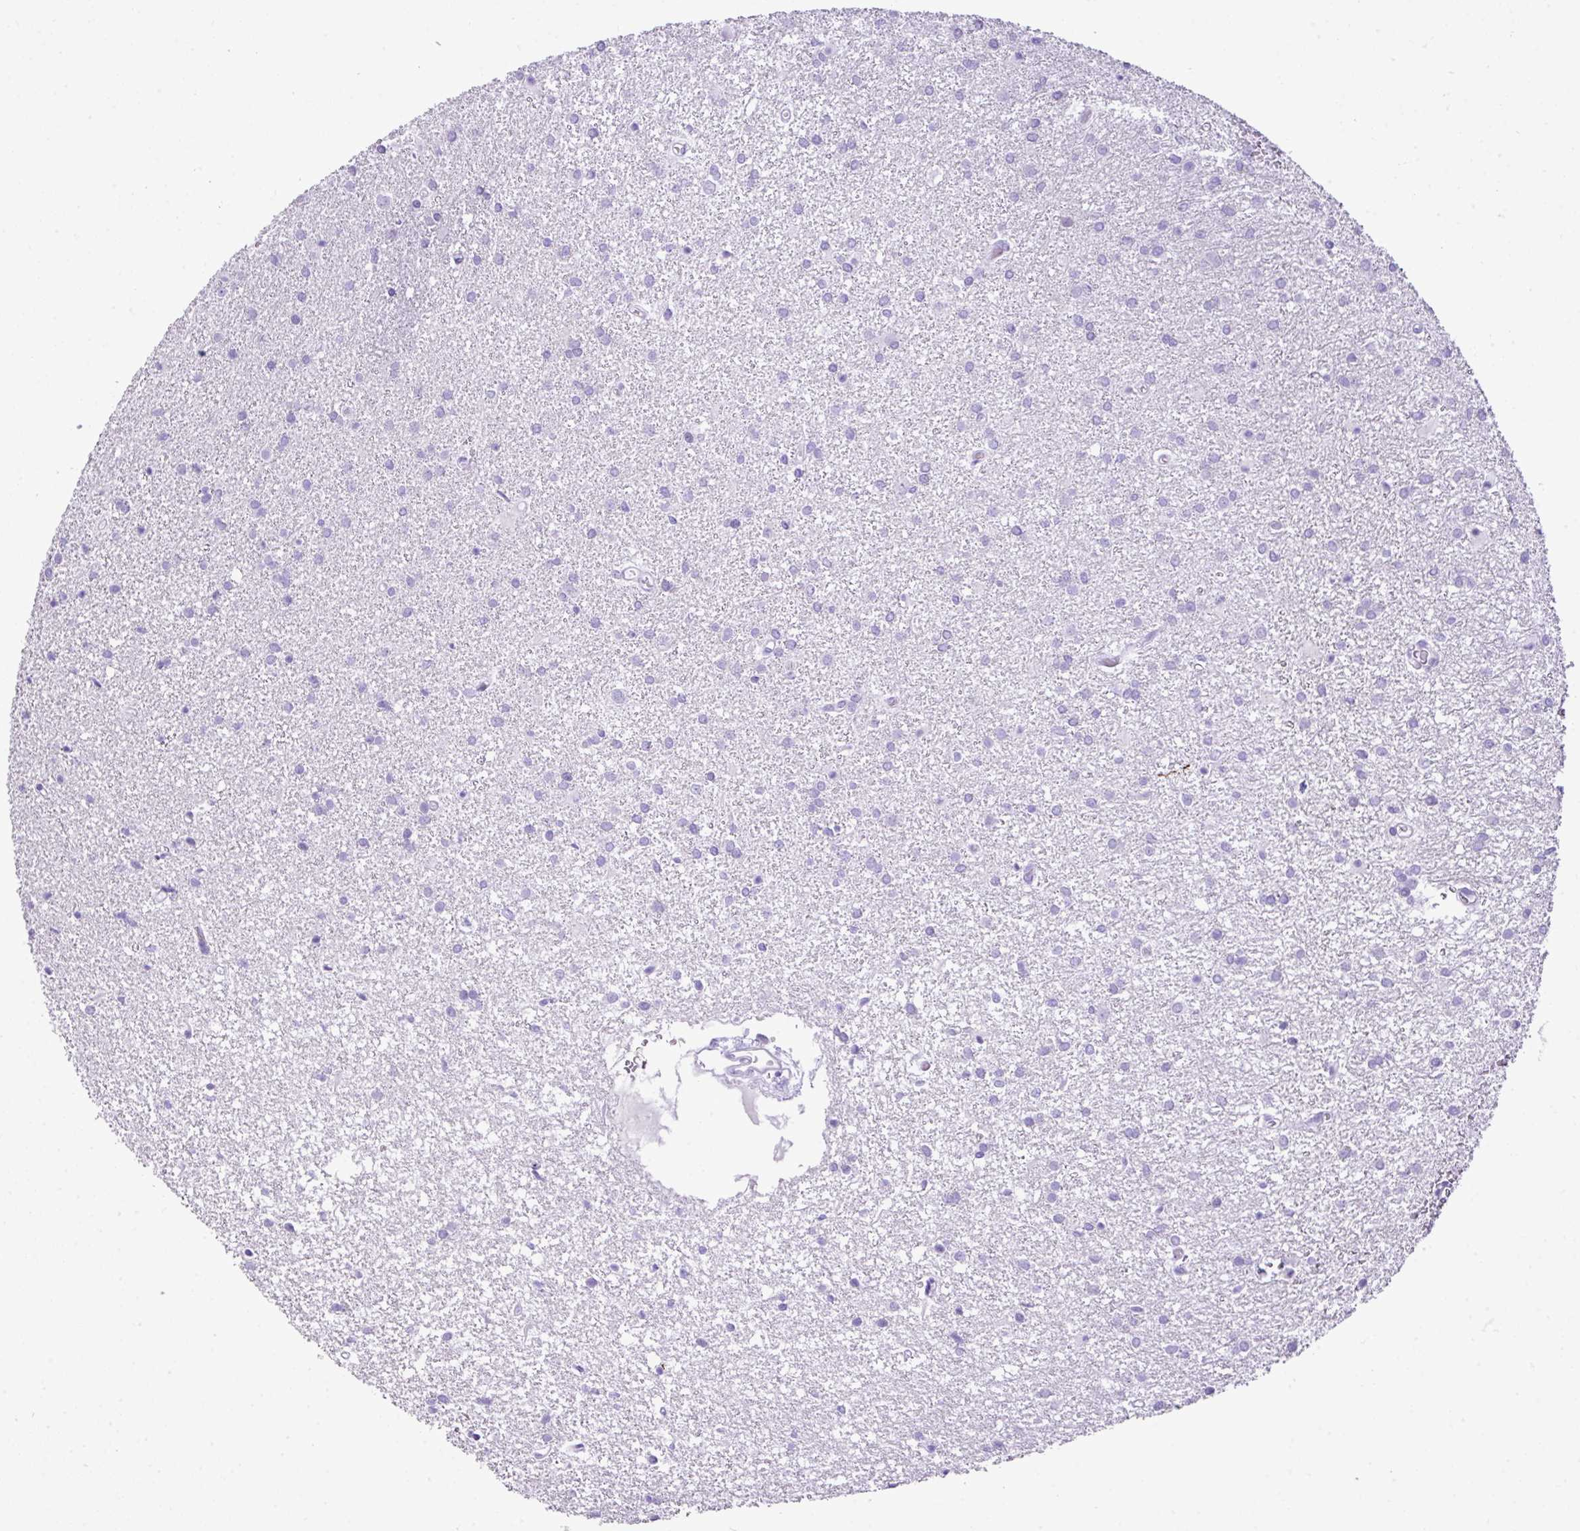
{"staining": {"intensity": "negative", "quantity": "none", "location": "none"}, "tissue": "glioma", "cell_type": "Tumor cells", "image_type": "cancer", "snomed": [{"axis": "morphology", "description": "Glioma, malignant, High grade"}, {"axis": "topography", "description": "Brain"}], "caption": "Immunohistochemistry (IHC) image of glioma stained for a protein (brown), which shows no expression in tumor cells.", "gene": "RCAN2", "patient": {"sex": "female", "age": 50}}